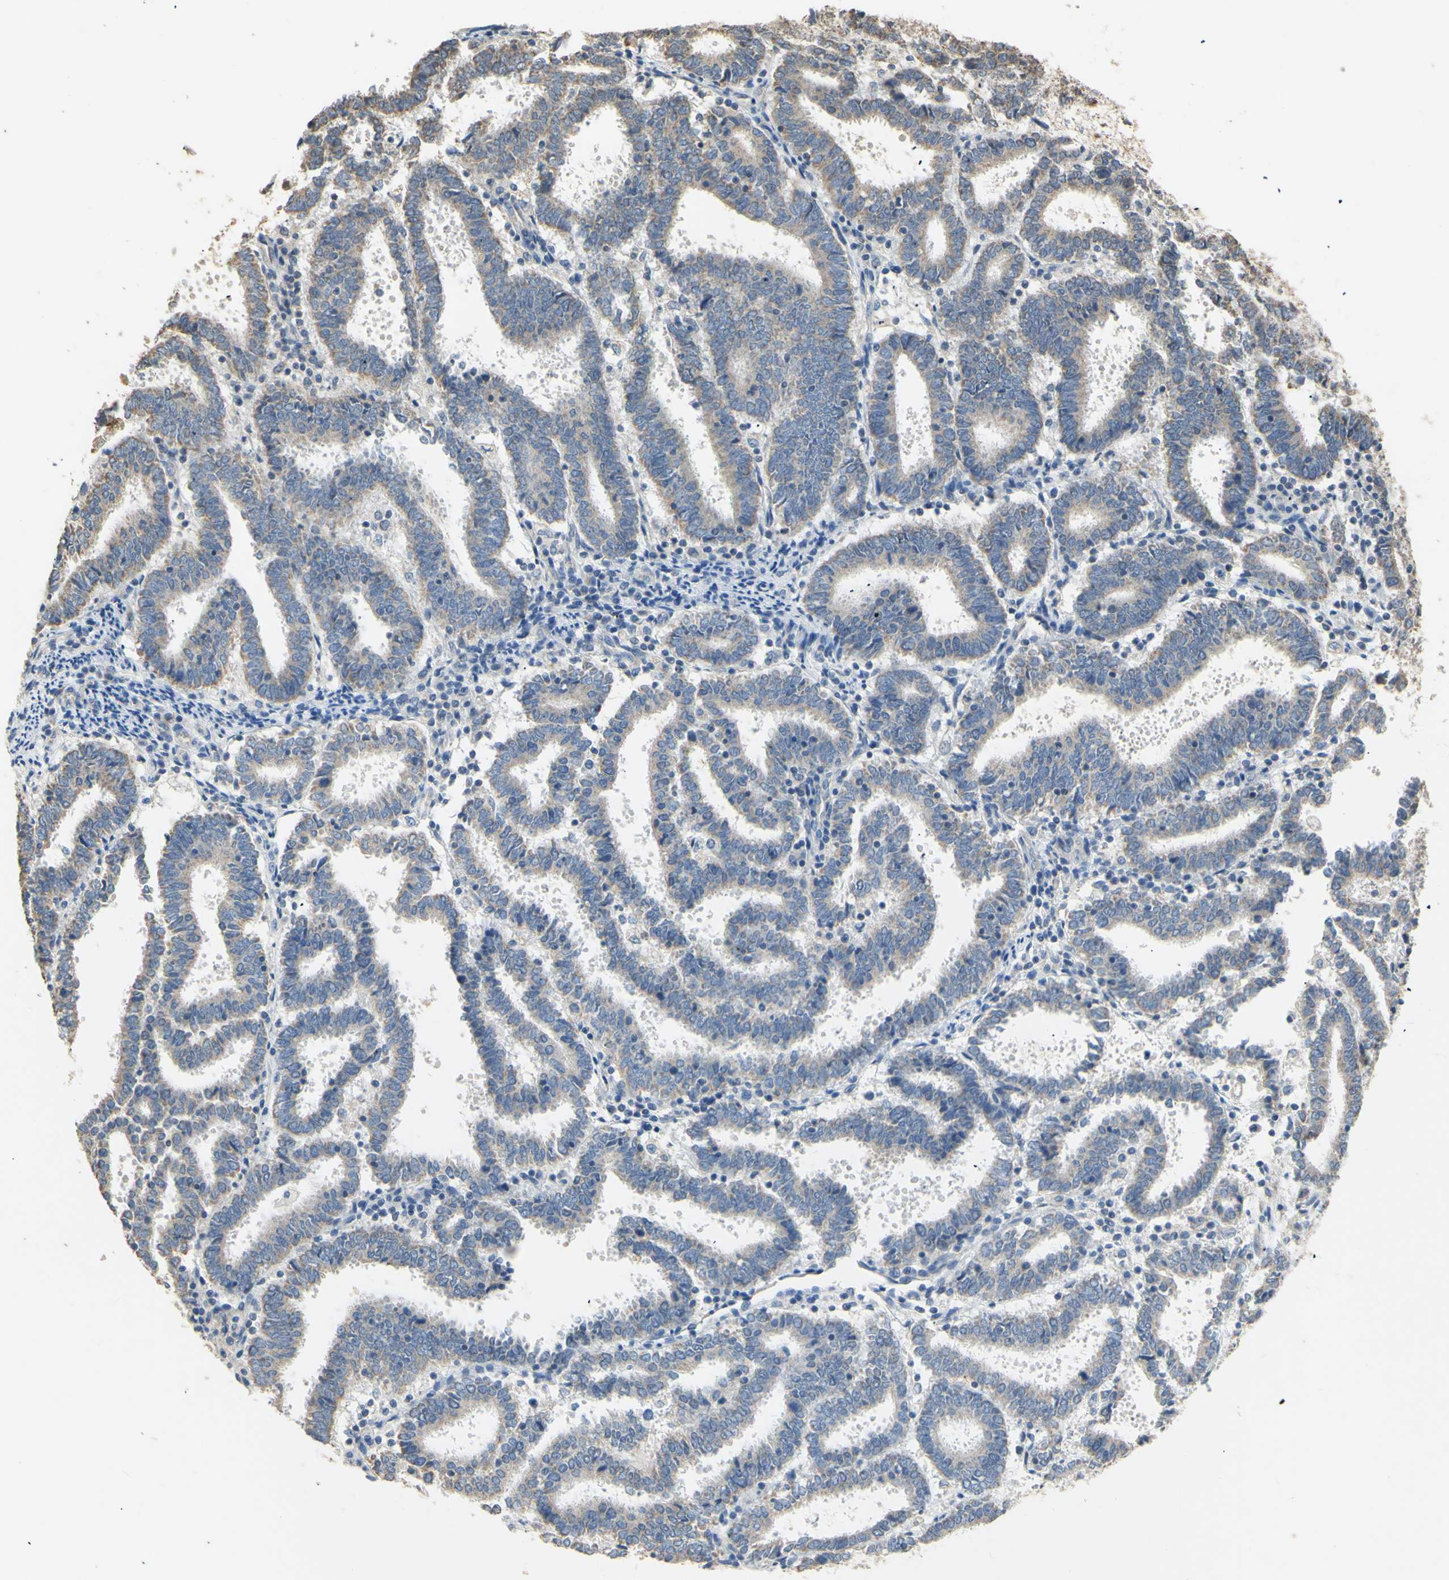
{"staining": {"intensity": "negative", "quantity": "none", "location": "none"}, "tissue": "endometrial cancer", "cell_type": "Tumor cells", "image_type": "cancer", "snomed": [{"axis": "morphology", "description": "Adenocarcinoma, NOS"}, {"axis": "topography", "description": "Uterus"}], "caption": "This histopathology image is of adenocarcinoma (endometrial) stained with immunohistochemistry to label a protein in brown with the nuclei are counter-stained blue. There is no staining in tumor cells.", "gene": "PTGIS", "patient": {"sex": "female", "age": 83}}